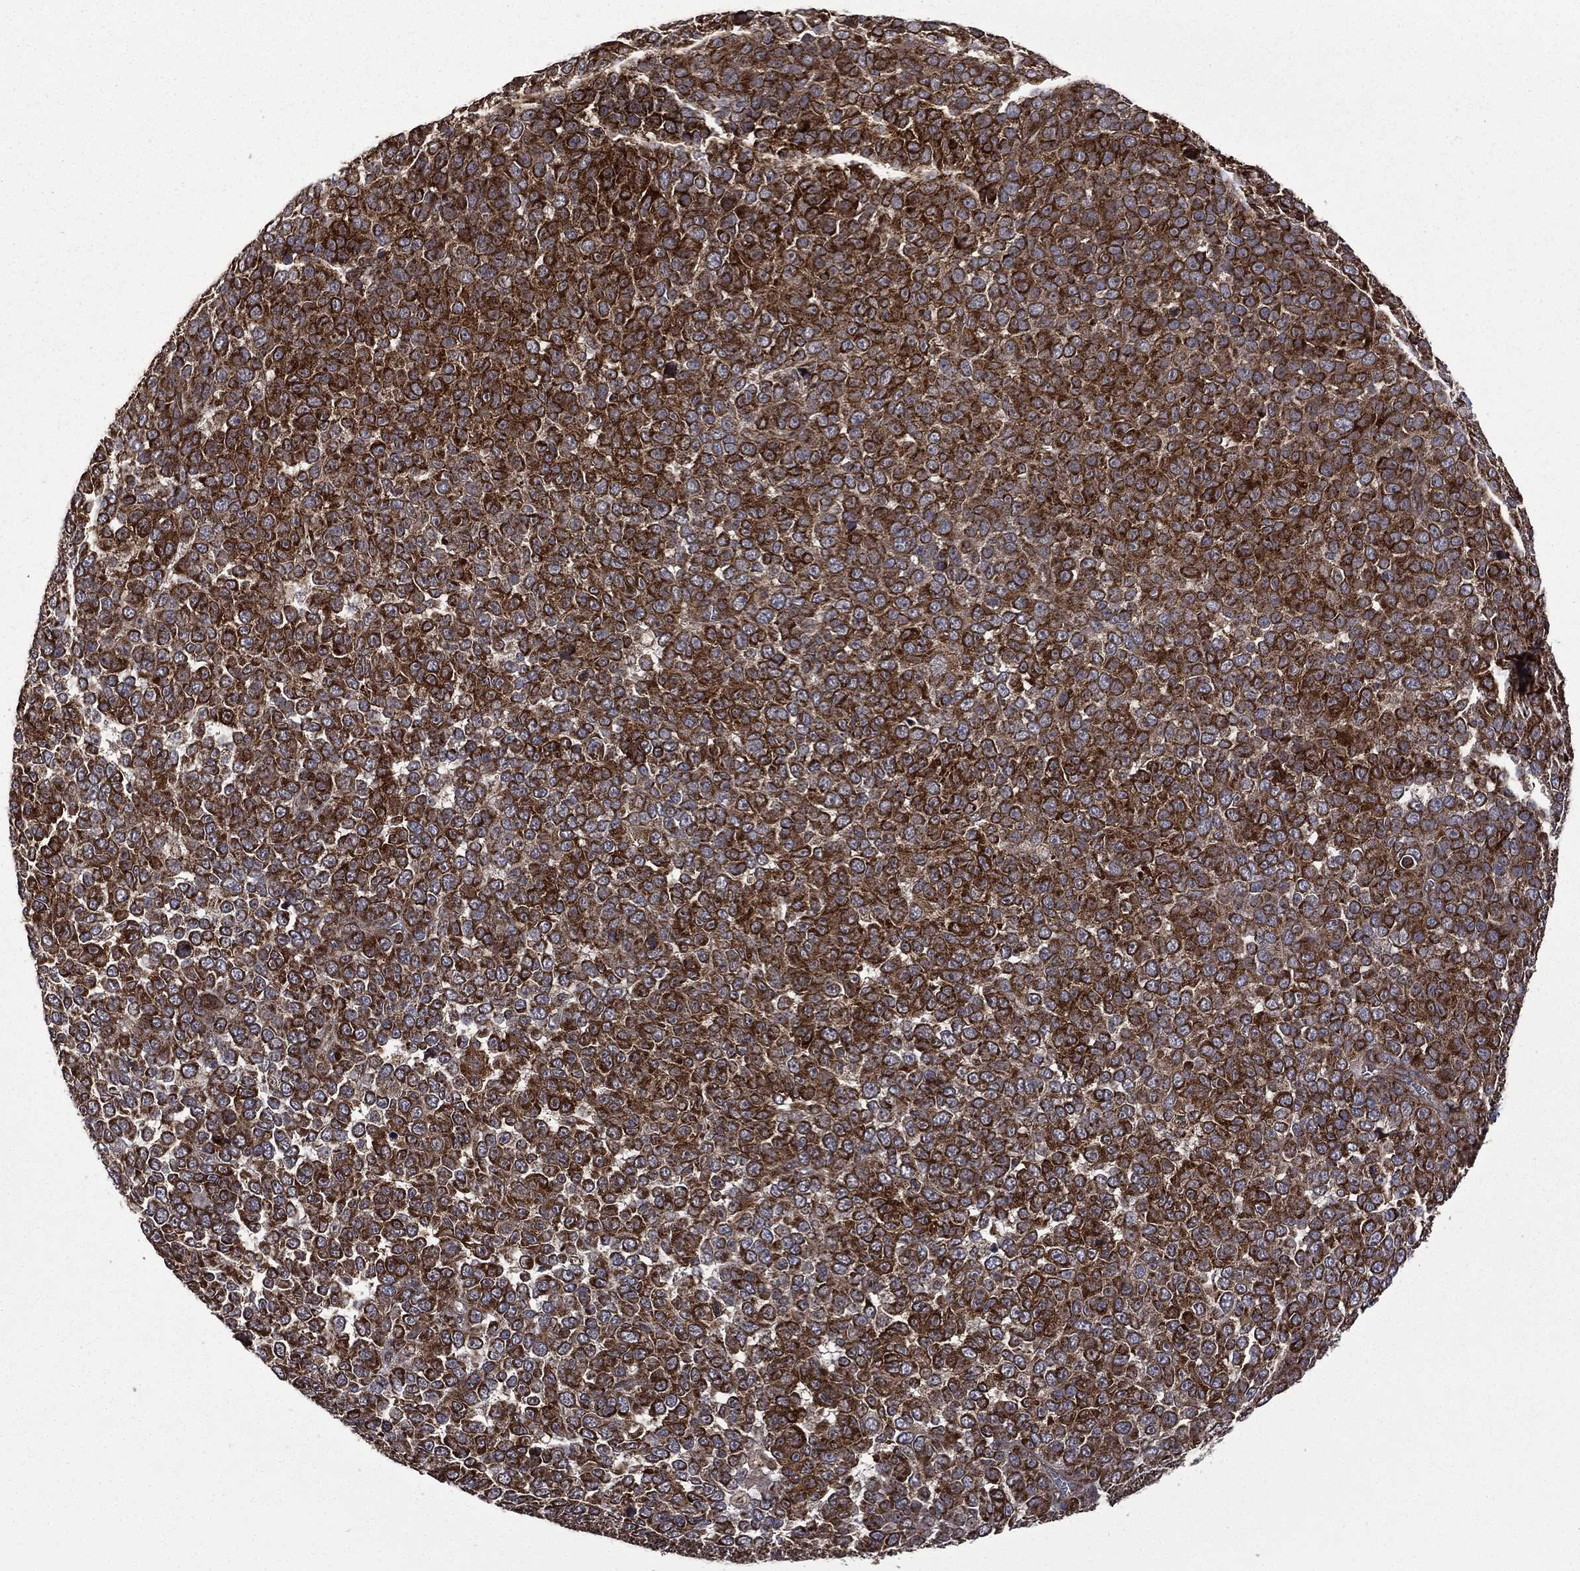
{"staining": {"intensity": "strong", "quantity": ">75%", "location": "cytoplasmic/membranous"}, "tissue": "melanoma", "cell_type": "Tumor cells", "image_type": "cancer", "snomed": [{"axis": "morphology", "description": "Malignant melanoma, NOS"}, {"axis": "topography", "description": "Skin"}], "caption": "High-power microscopy captured an immunohistochemistry micrograph of melanoma, revealing strong cytoplasmic/membranous expression in approximately >75% of tumor cells.", "gene": "GIMAP6", "patient": {"sex": "female", "age": 95}}